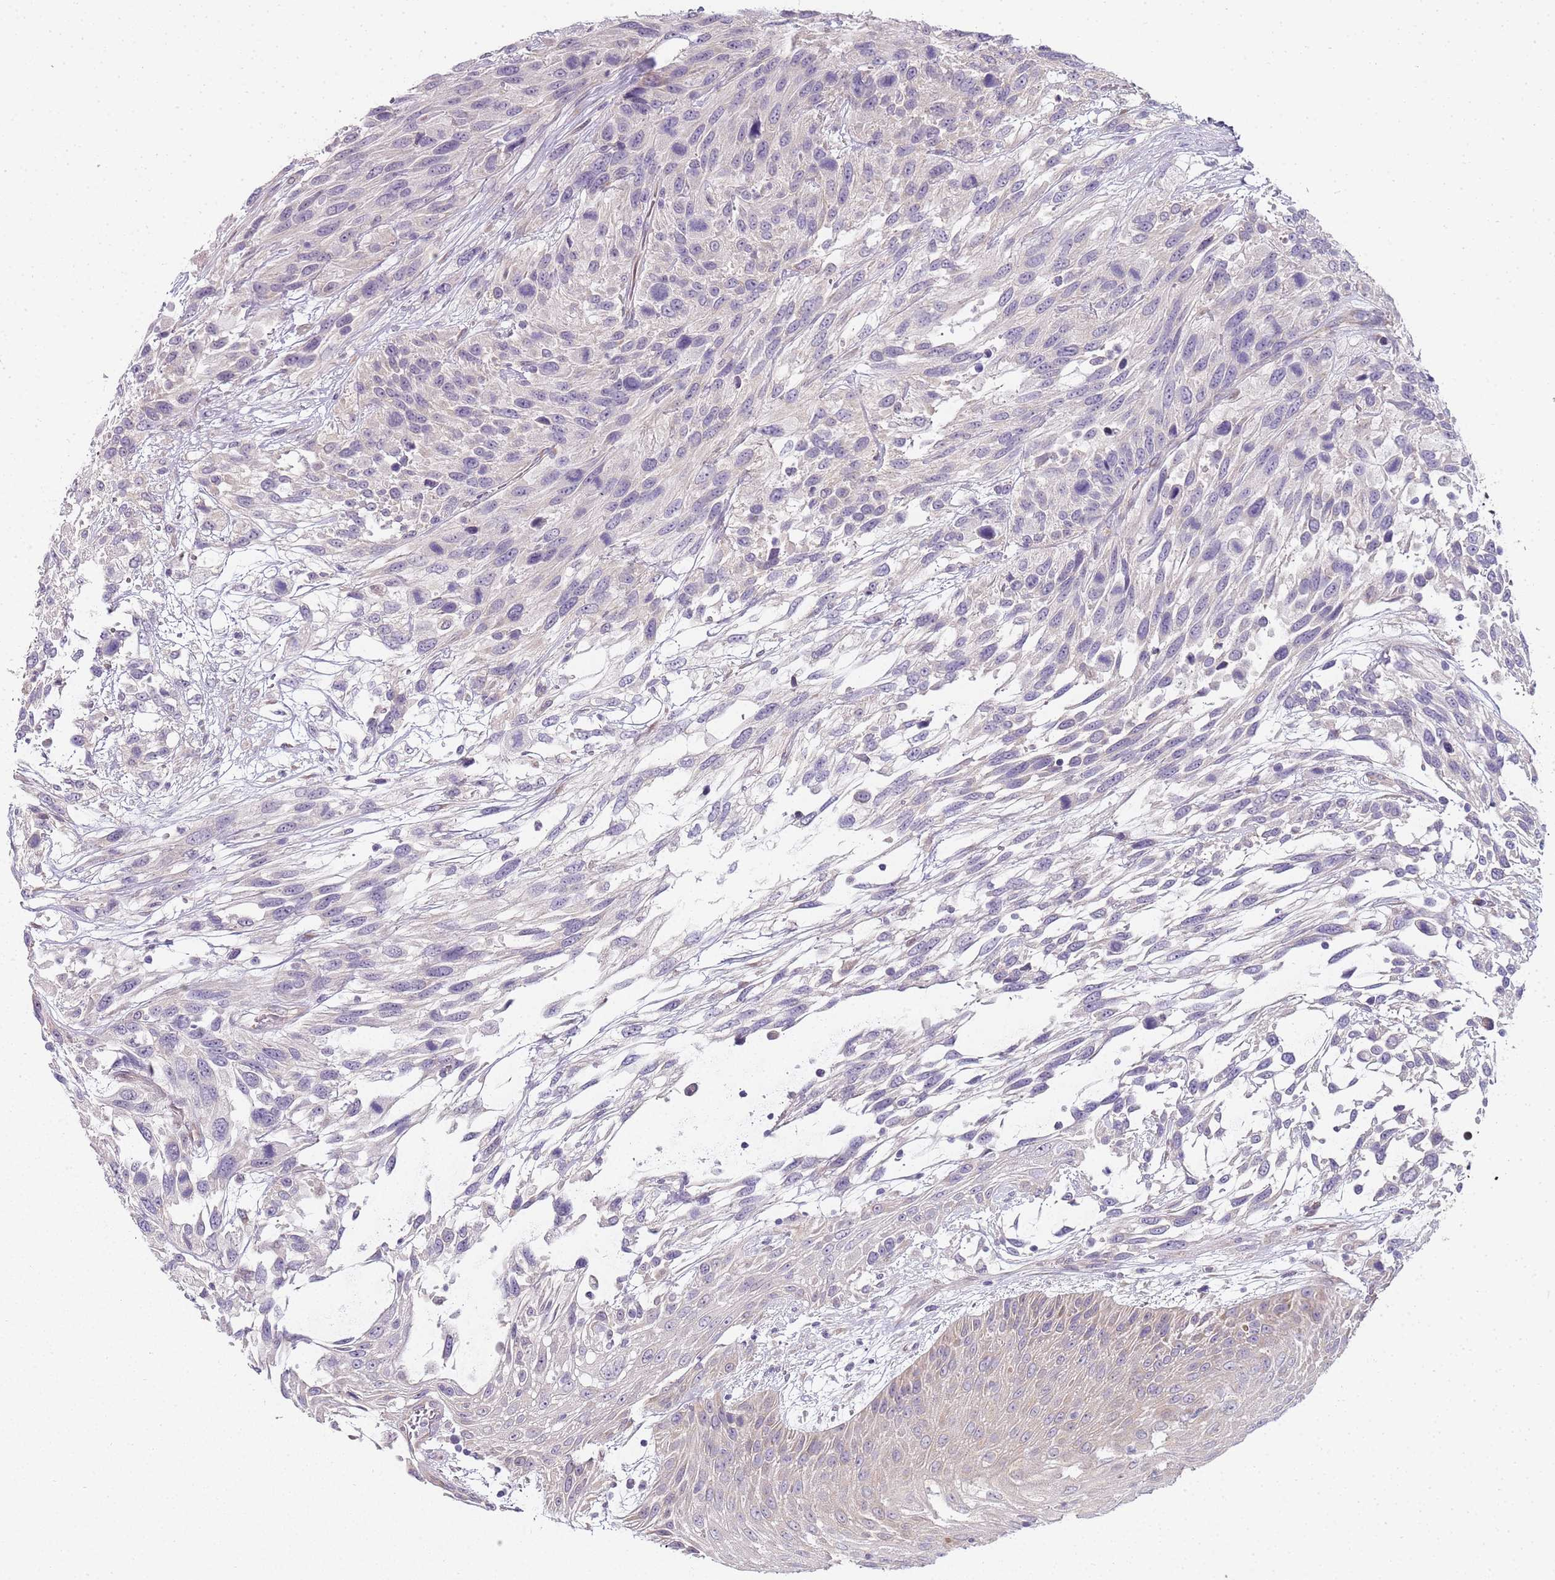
{"staining": {"intensity": "negative", "quantity": "none", "location": "none"}, "tissue": "urothelial cancer", "cell_type": "Tumor cells", "image_type": "cancer", "snomed": [{"axis": "morphology", "description": "Urothelial carcinoma, High grade"}, {"axis": "topography", "description": "Urinary bladder"}], "caption": "Immunohistochemical staining of human urothelial carcinoma (high-grade) exhibits no significant positivity in tumor cells.", "gene": "TBC1D9", "patient": {"sex": "female", "age": 70}}